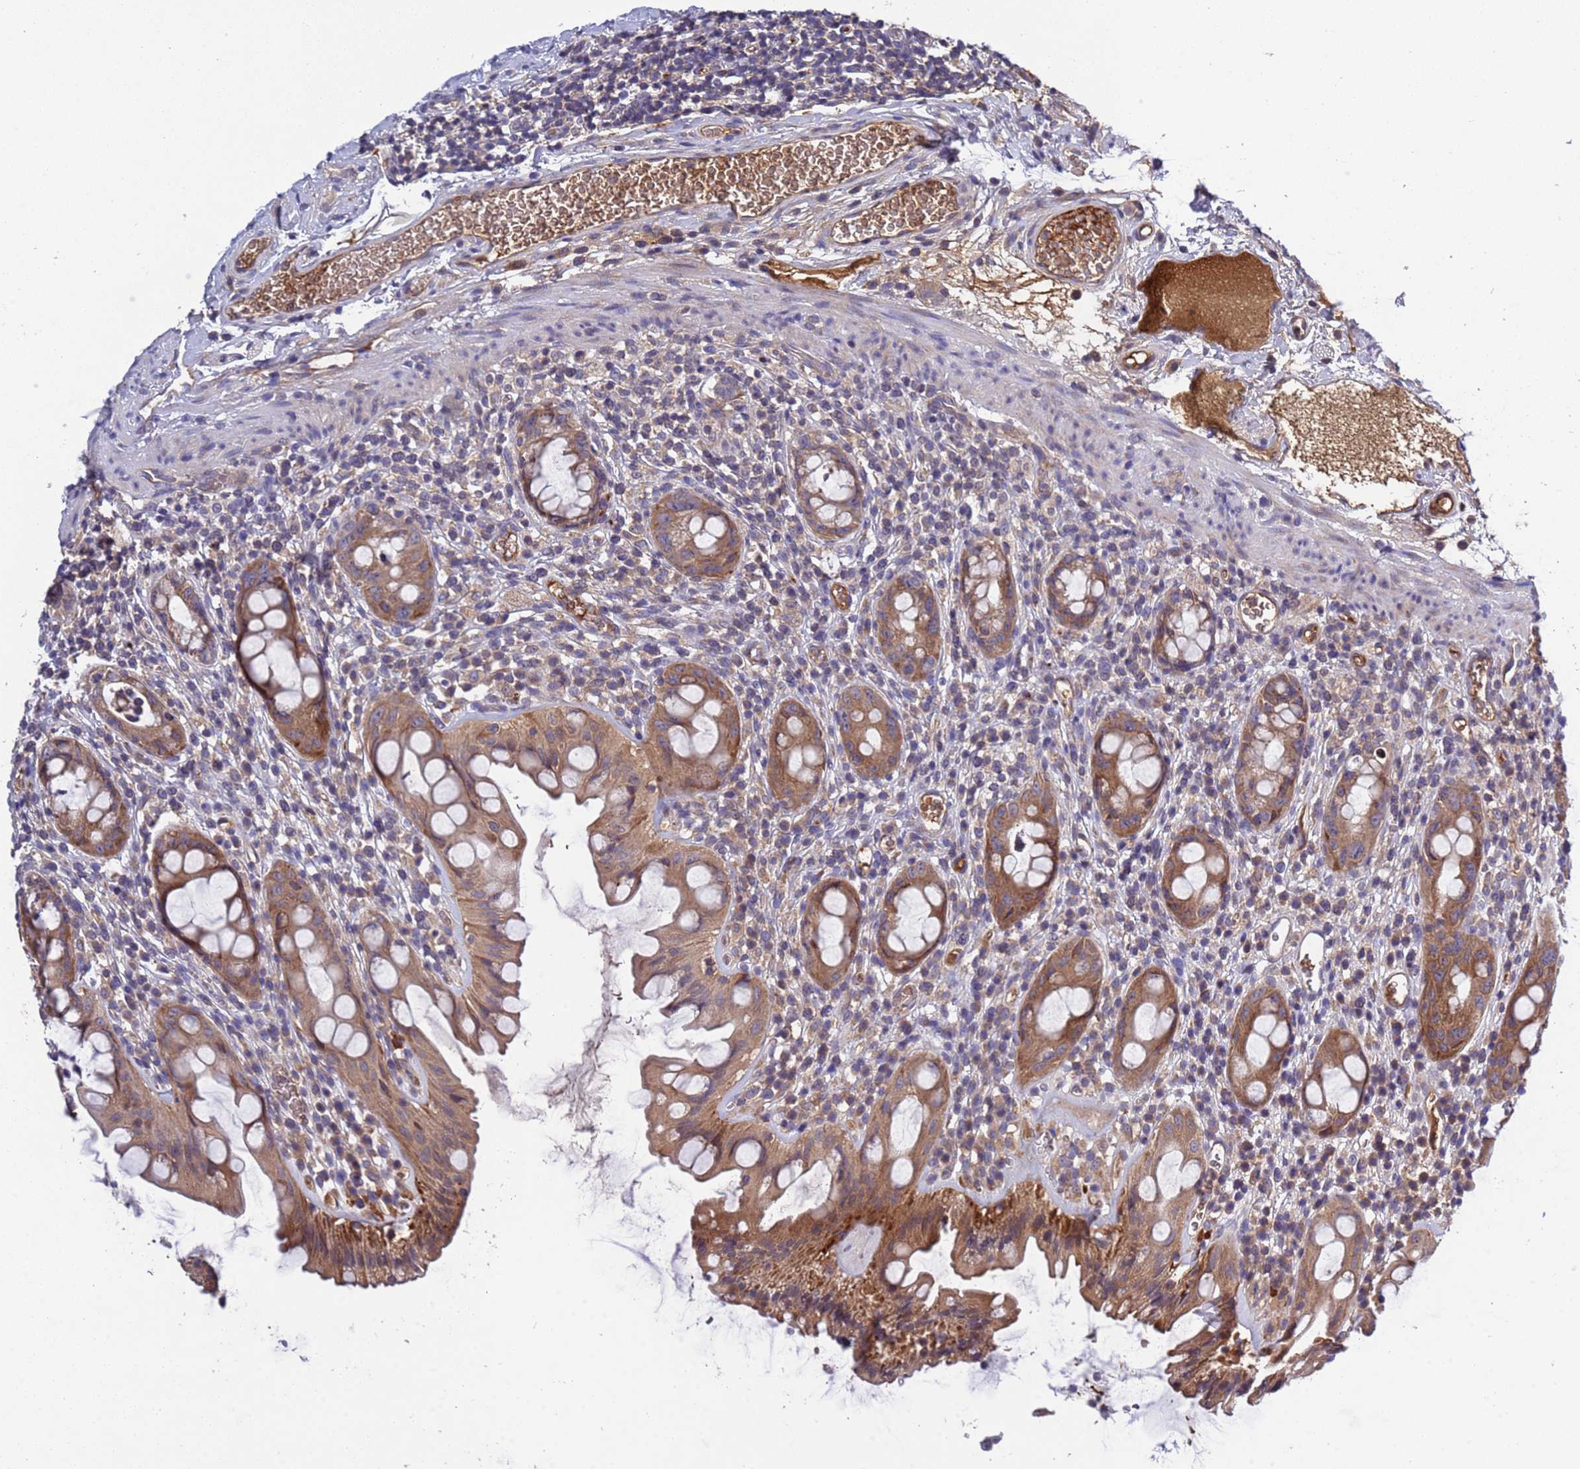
{"staining": {"intensity": "moderate", "quantity": ">75%", "location": "cytoplasmic/membranous"}, "tissue": "rectum", "cell_type": "Glandular cells", "image_type": "normal", "snomed": [{"axis": "morphology", "description": "Normal tissue, NOS"}, {"axis": "topography", "description": "Rectum"}], "caption": "Protein staining of benign rectum displays moderate cytoplasmic/membranous staining in about >75% of glandular cells.", "gene": "PARP16", "patient": {"sex": "female", "age": 57}}